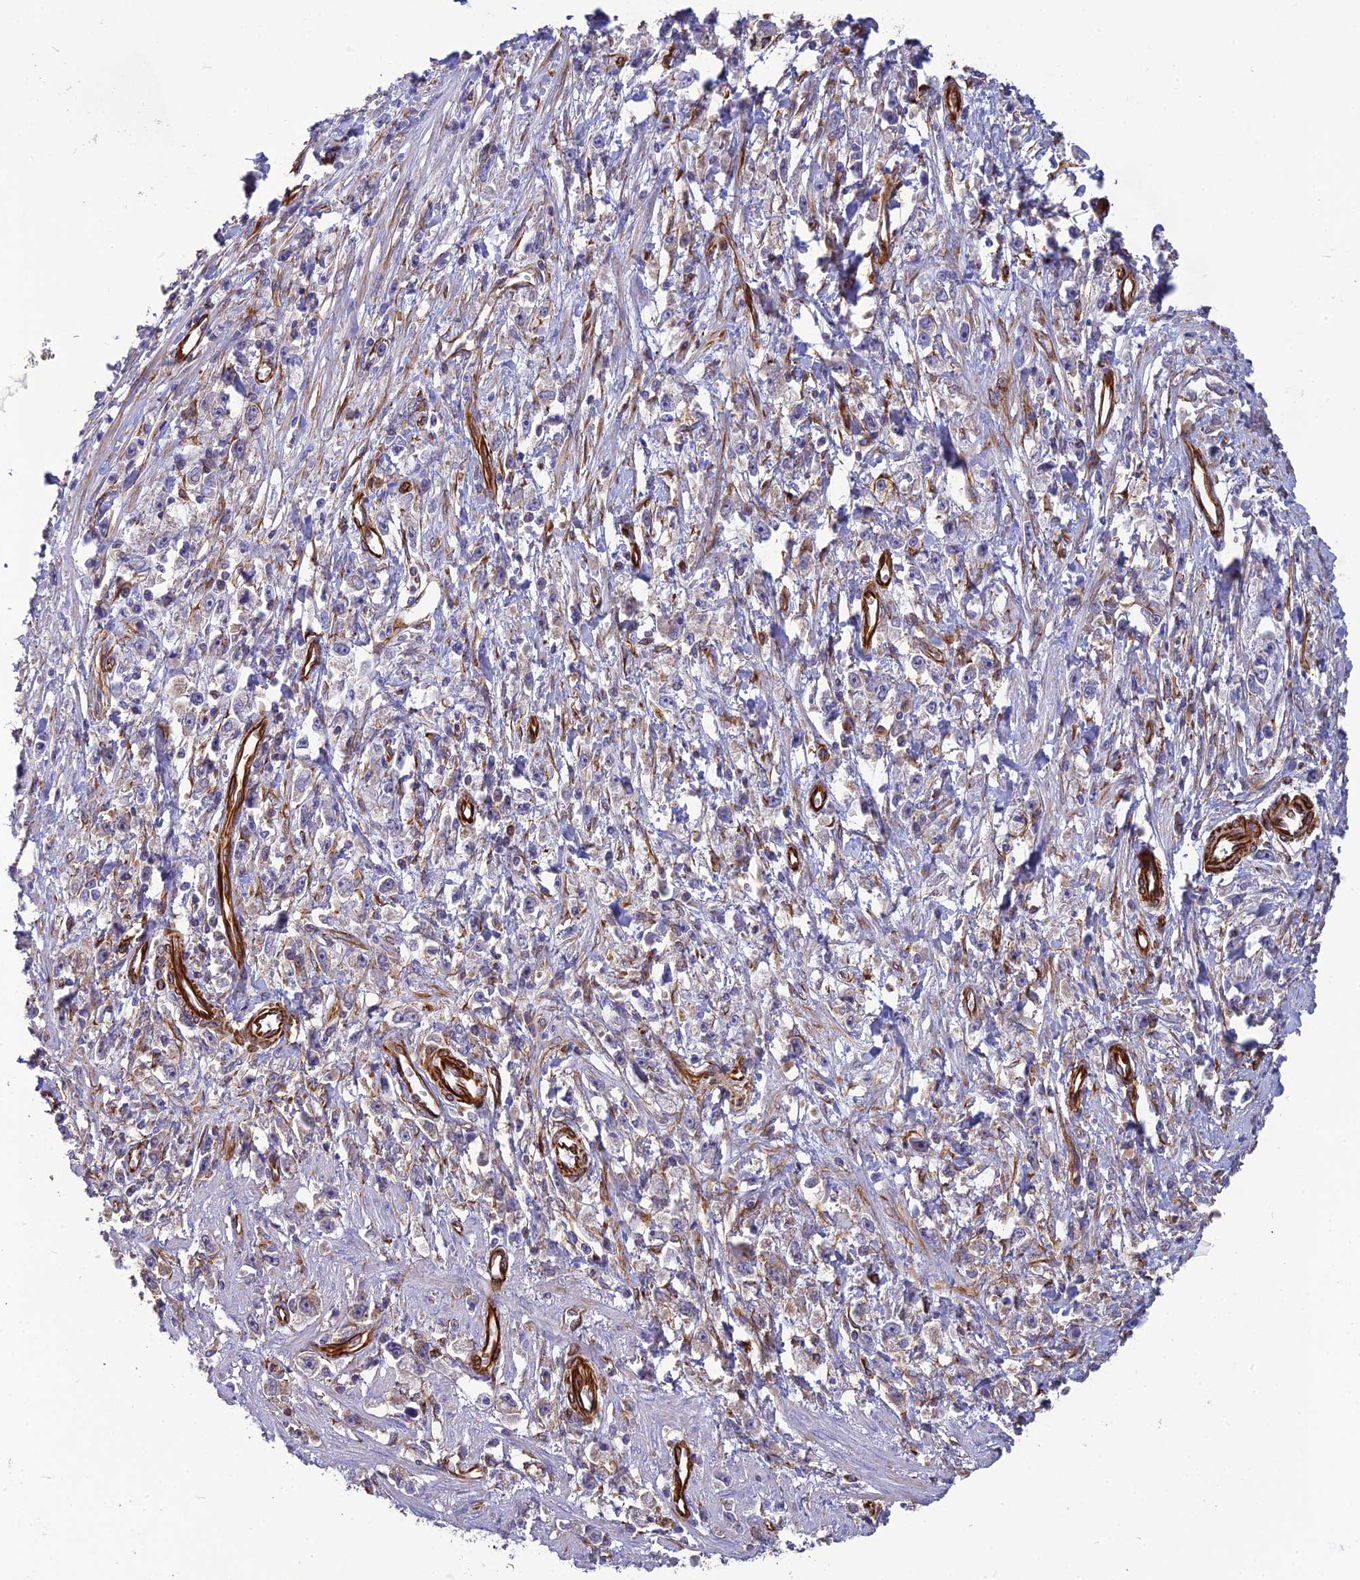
{"staining": {"intensity": "weak", "quantity": "<25%", "location": "cytoplasmic/membranous"}, "tissue": "stomach cancer", "cell_type": "Tumor cells", "image_type": "cancer", "snomed": [{"axis": "morphology", "description": "Adenocarcinoma, NOS"}, {"axis": "topography", "description": "Stomach"}], "caption": "Stomach cancer was stained to show a protein in brown. There is no significant positivity in tumor cells.", "gene": "FBXL20", "patient": {"sex": "female", "age": 59}}